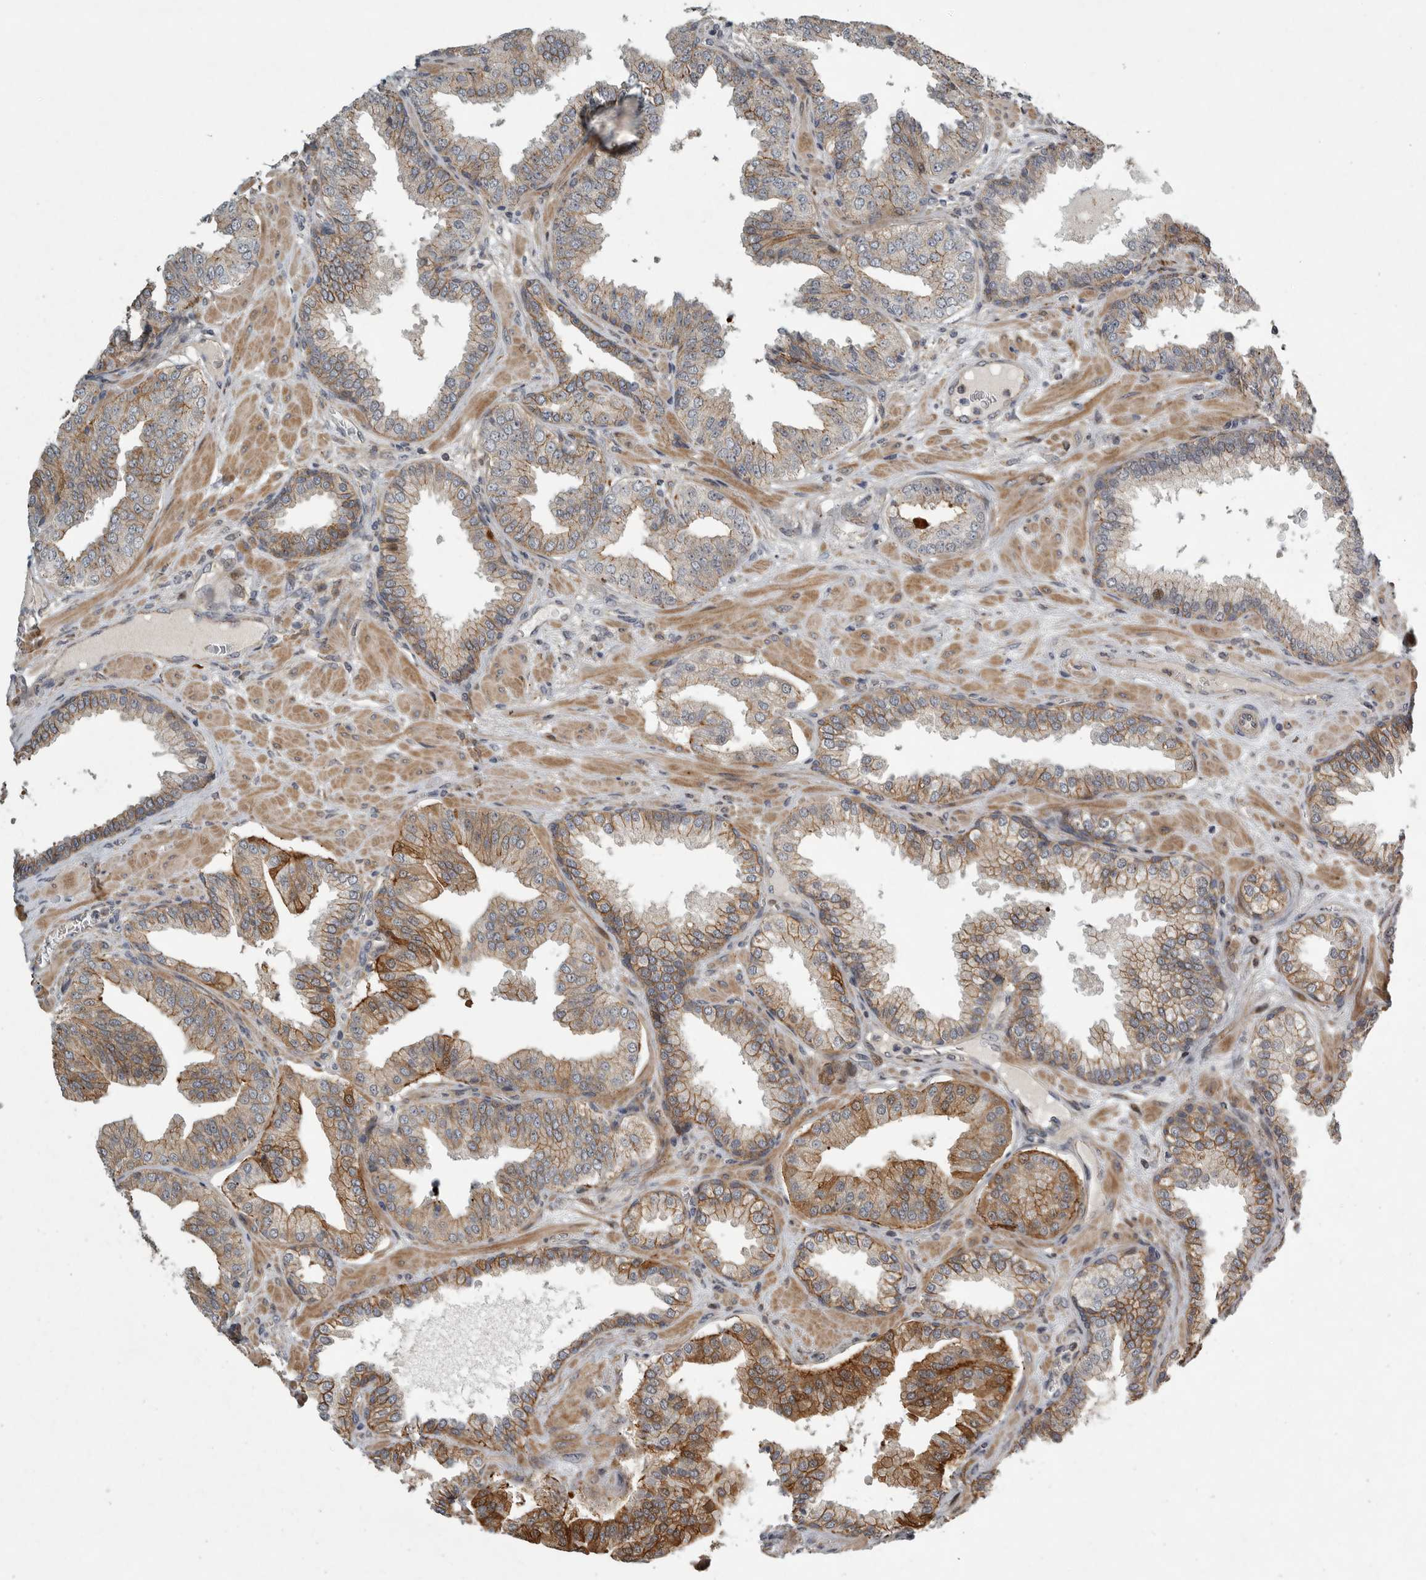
{"staining": {"intensity": "moderate", "quantity": ">75%", "location": "cytoplasmic/membranous"}, "tissue": "prostate cancer", "cell_type": "Tumor cells", "image_type": "cancer", "snomed": [{"axis": "morphology", "description": "Adenocarcinoma, Low grade"}, {"axis": "topography", "description": "Prostate"}], "caption": "DAB (3,3'-diaminobenzidine) immunohistochemical staining of human prostate low-grade adenocarcinoma reveals moderate cytoplasmic/membranous protein positivity in approximately >75% of tumor cells. The protein of interest is stained brown, and the nuclei are stained in blue (DAB (3,3'-diaminobenzidine) IHC with brightfield microscopy, high magnification).", "gene": "MPDZ", "patient": {"sex": "male", "age": 62}}